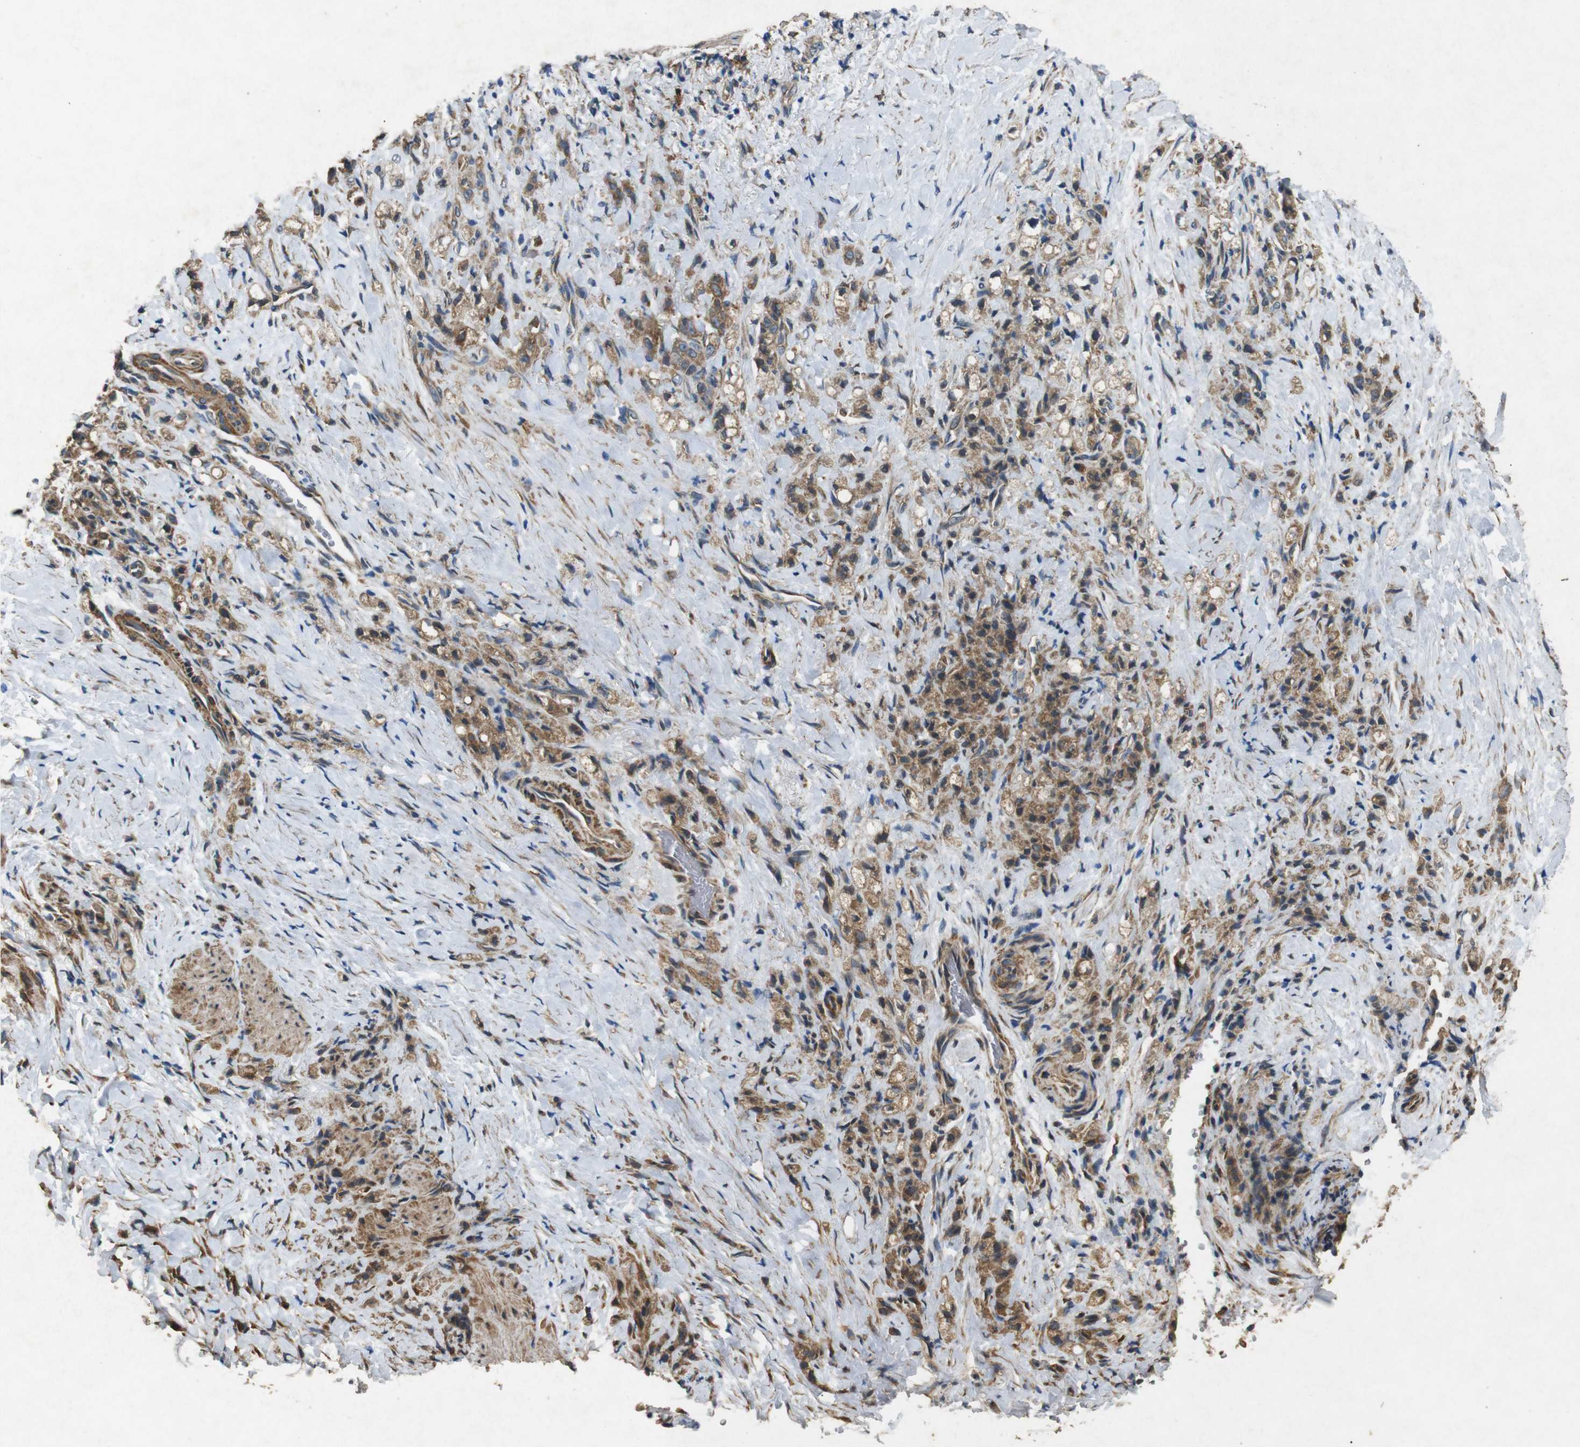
{"staining": {"intensity": "moderate", "quantity": ">75%", "location": "cytoplasmic/membranous"}, "tissue": "stomach cancer", "cell_type": "Tumor cells", "image_type": "cancer", "snomed": [{"axis": "morphology", "description": "Adenocarcinoma, NOS"}, {"axis": "topography", "description": "Stomach"}], "caption": "Protein staining demonstrates moderate cytoplasmic/membranous positivity in approximately >75% of tumor cells in adenocarcinoma (stomach). The staining was performed using DAB (3,3'-diaminobenzidine) to visualize the protein expression in brown, while the nuclei were stained in blue with hematoxylin (Magnification: 20x).", "gene": "BNIP3", "patient": {"sex": "male", "age": 82}}